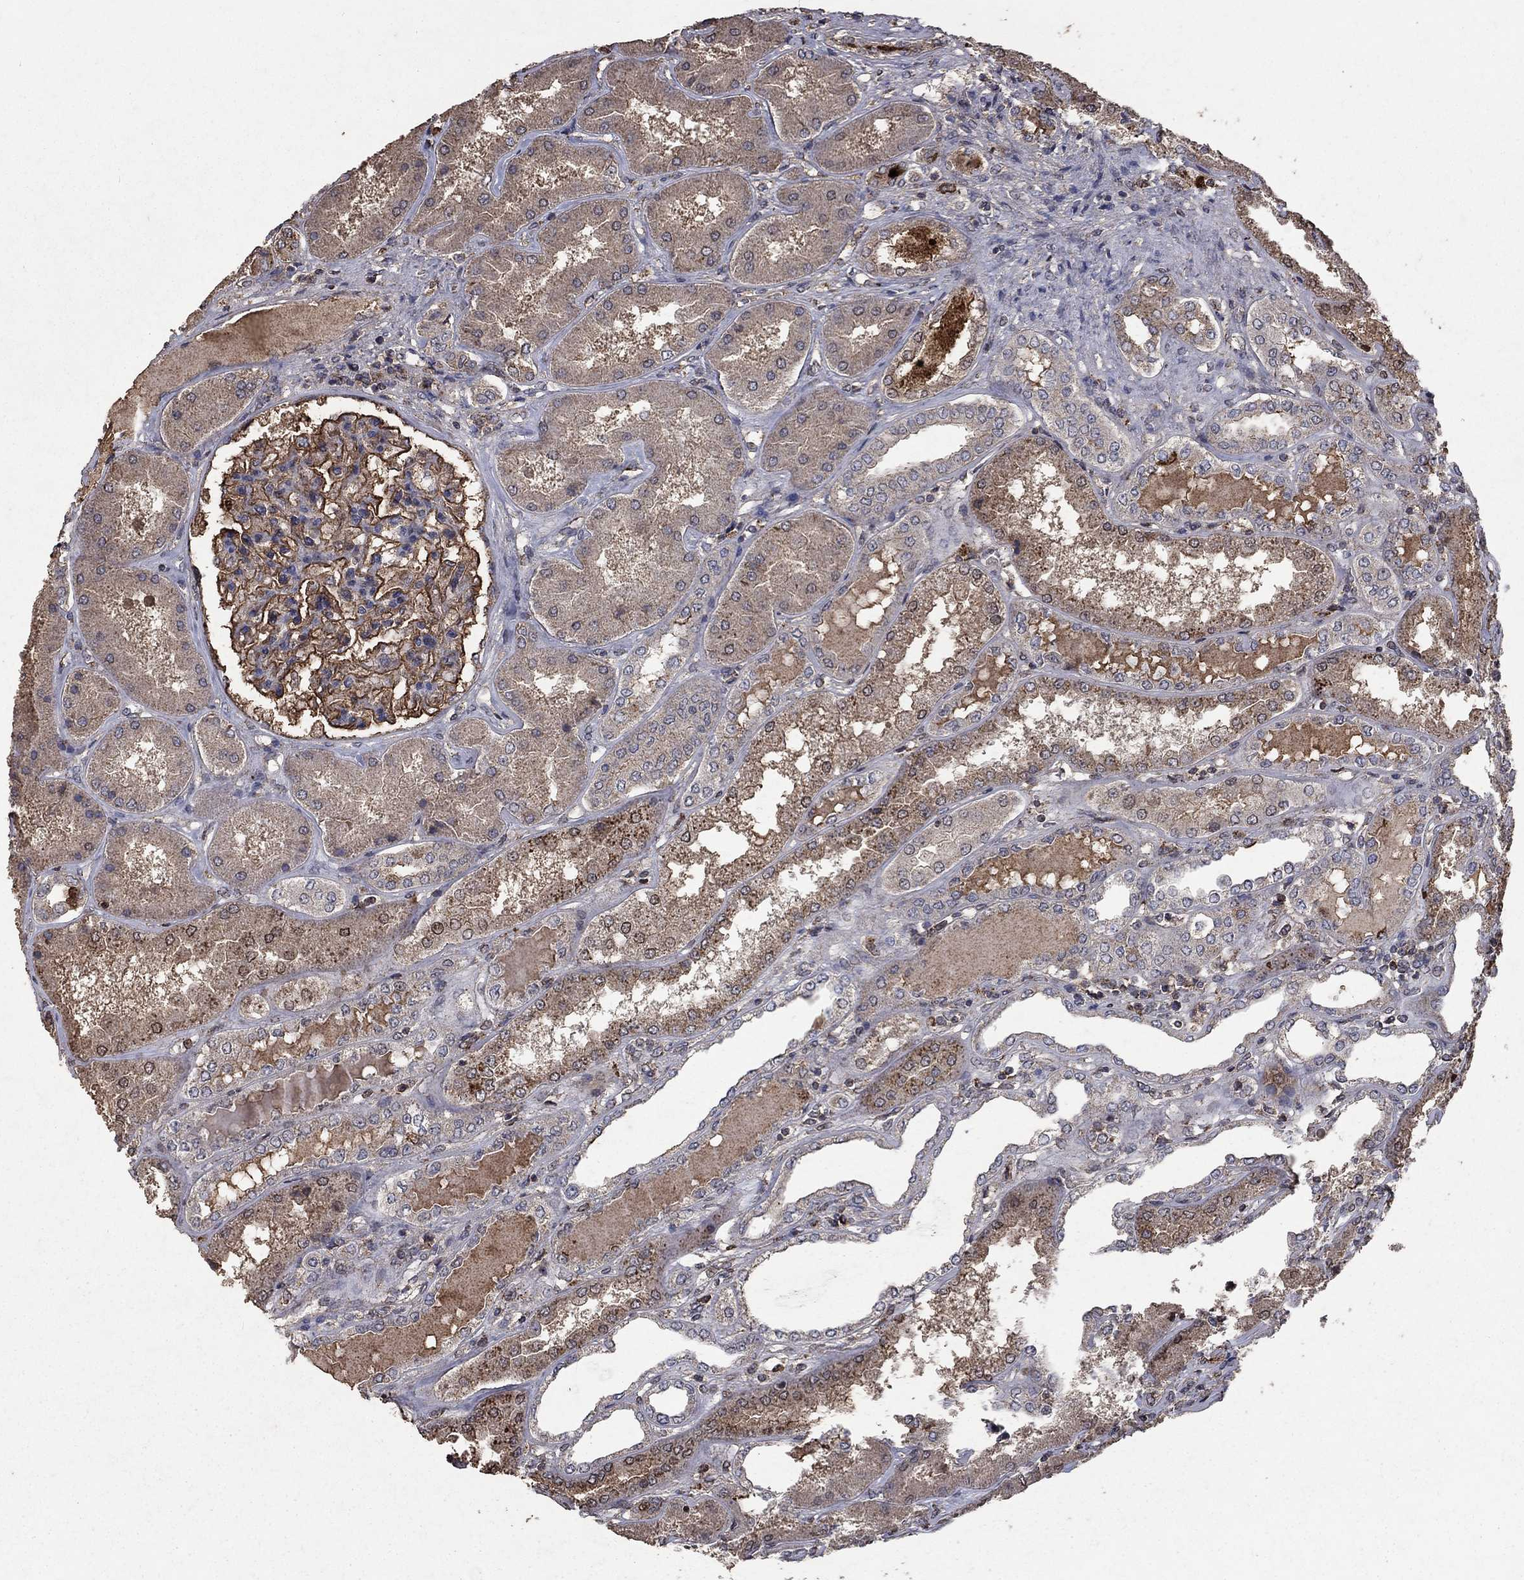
{"staining": {"intensity": "strong", "quantity": "25%-75%", "location": "cytoplasmic/membranous"}, "tissue": "kidney", "cell_type": "Cells in glomeruli", "image_type": "normal", "snomed": [{"axis": "morphology", "description": "Normal tissue, NOS"}, {"axis": "topography", "description": "Kidney"}], "caption": "An immunohistochemistry (IHC) image of benign tissue is shown. Protein staining in brown highlights strong cytoplasmic/membranous positivity in kidney within cells in glomeruli. (DAB (3,3'-diaminobenzidine) = brown stain, brightfield microscopy at high magnification).", "gene": "CD24", "patient": {"sex": "female", "age": 56}}